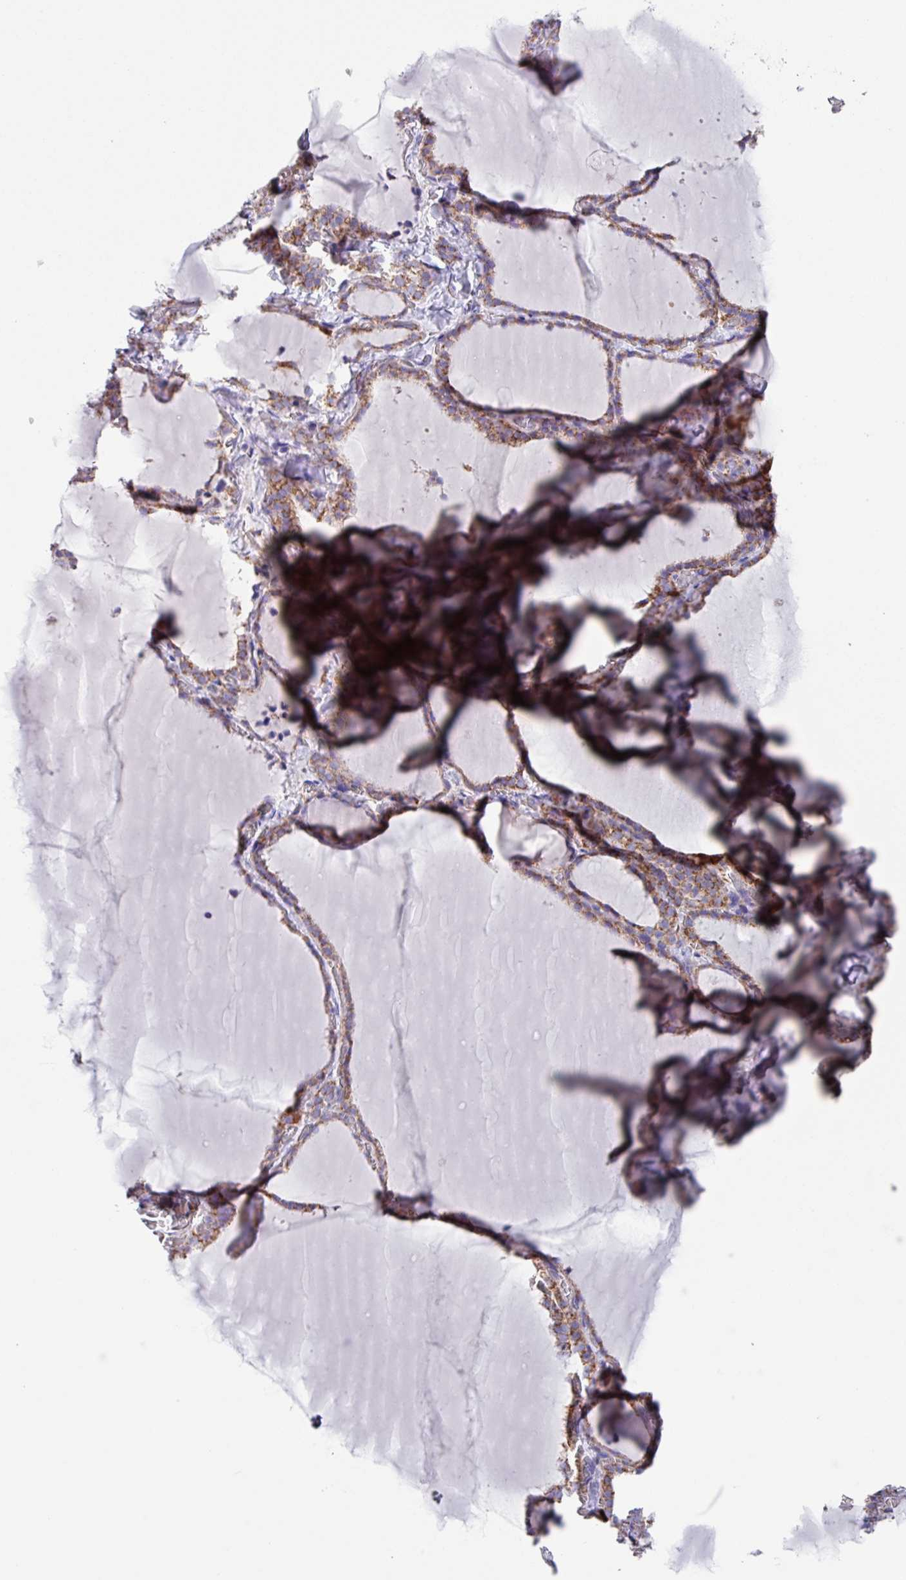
{"staining": {"intensity": "moderate", "quantity": ">75%", "location": "cytoplasmic/membranous"}, "tissue": "thyroid gland", "cell_type": "Glandular cells", "image_type": "normal", "snomed": [{"axis": "morphology", "description": "Normal tissue, NOS"}, {"axis": "topography", "description": "Thyroid gland"}], "caption": "Glandular cells demonstrate medium levels of moderate cytoplasmic/membranous positivity in about >75% of cells in normal human thyroid gland.", "gene": "OTULIN", "patient": {"sex": "female", "age": 22}}